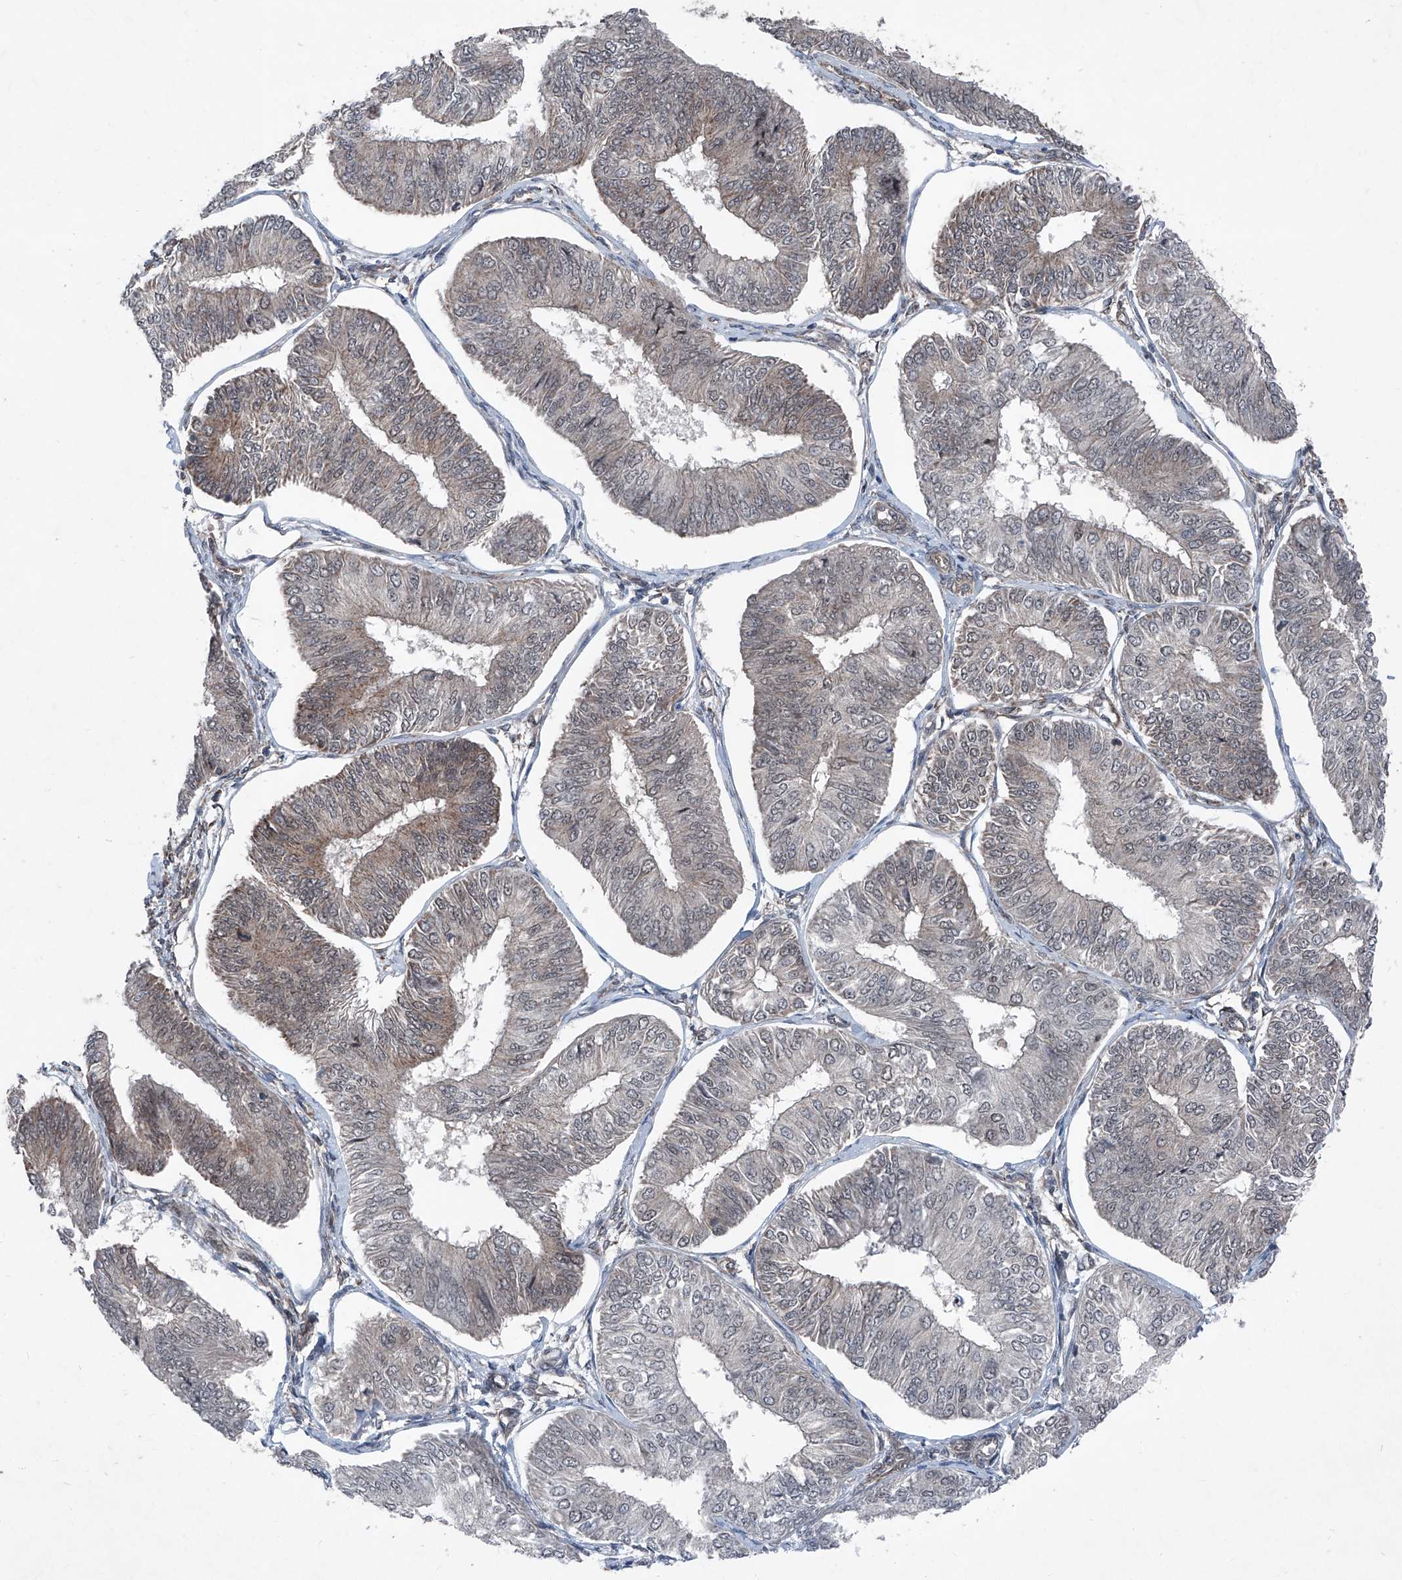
{"staining": {"intensity": "weak", "quantity": "25%-75%", "location": "cytoplasmic/membranous"}, "tissue": "endometrial cancer", "cell_type": "Tumor cells", "image_type": "cancer", "snomed": [{"axis": "morphology", "description": "Adenocarcinoma, NOS"}, {"axis": "topography", "description": "Endometrium"}], "caption": "DAB (3,3'-diaminobenzidine) immunohistochemical staining of endometrial adenocarcinoma displays weak cytoplasmic/membranous protein positivity in approximately 25%-75% of tumor cells. (IHC, brightfield microscopy, high magnification).", "gene": "COA7", "patient": {"sex": "female", "age": 58}}